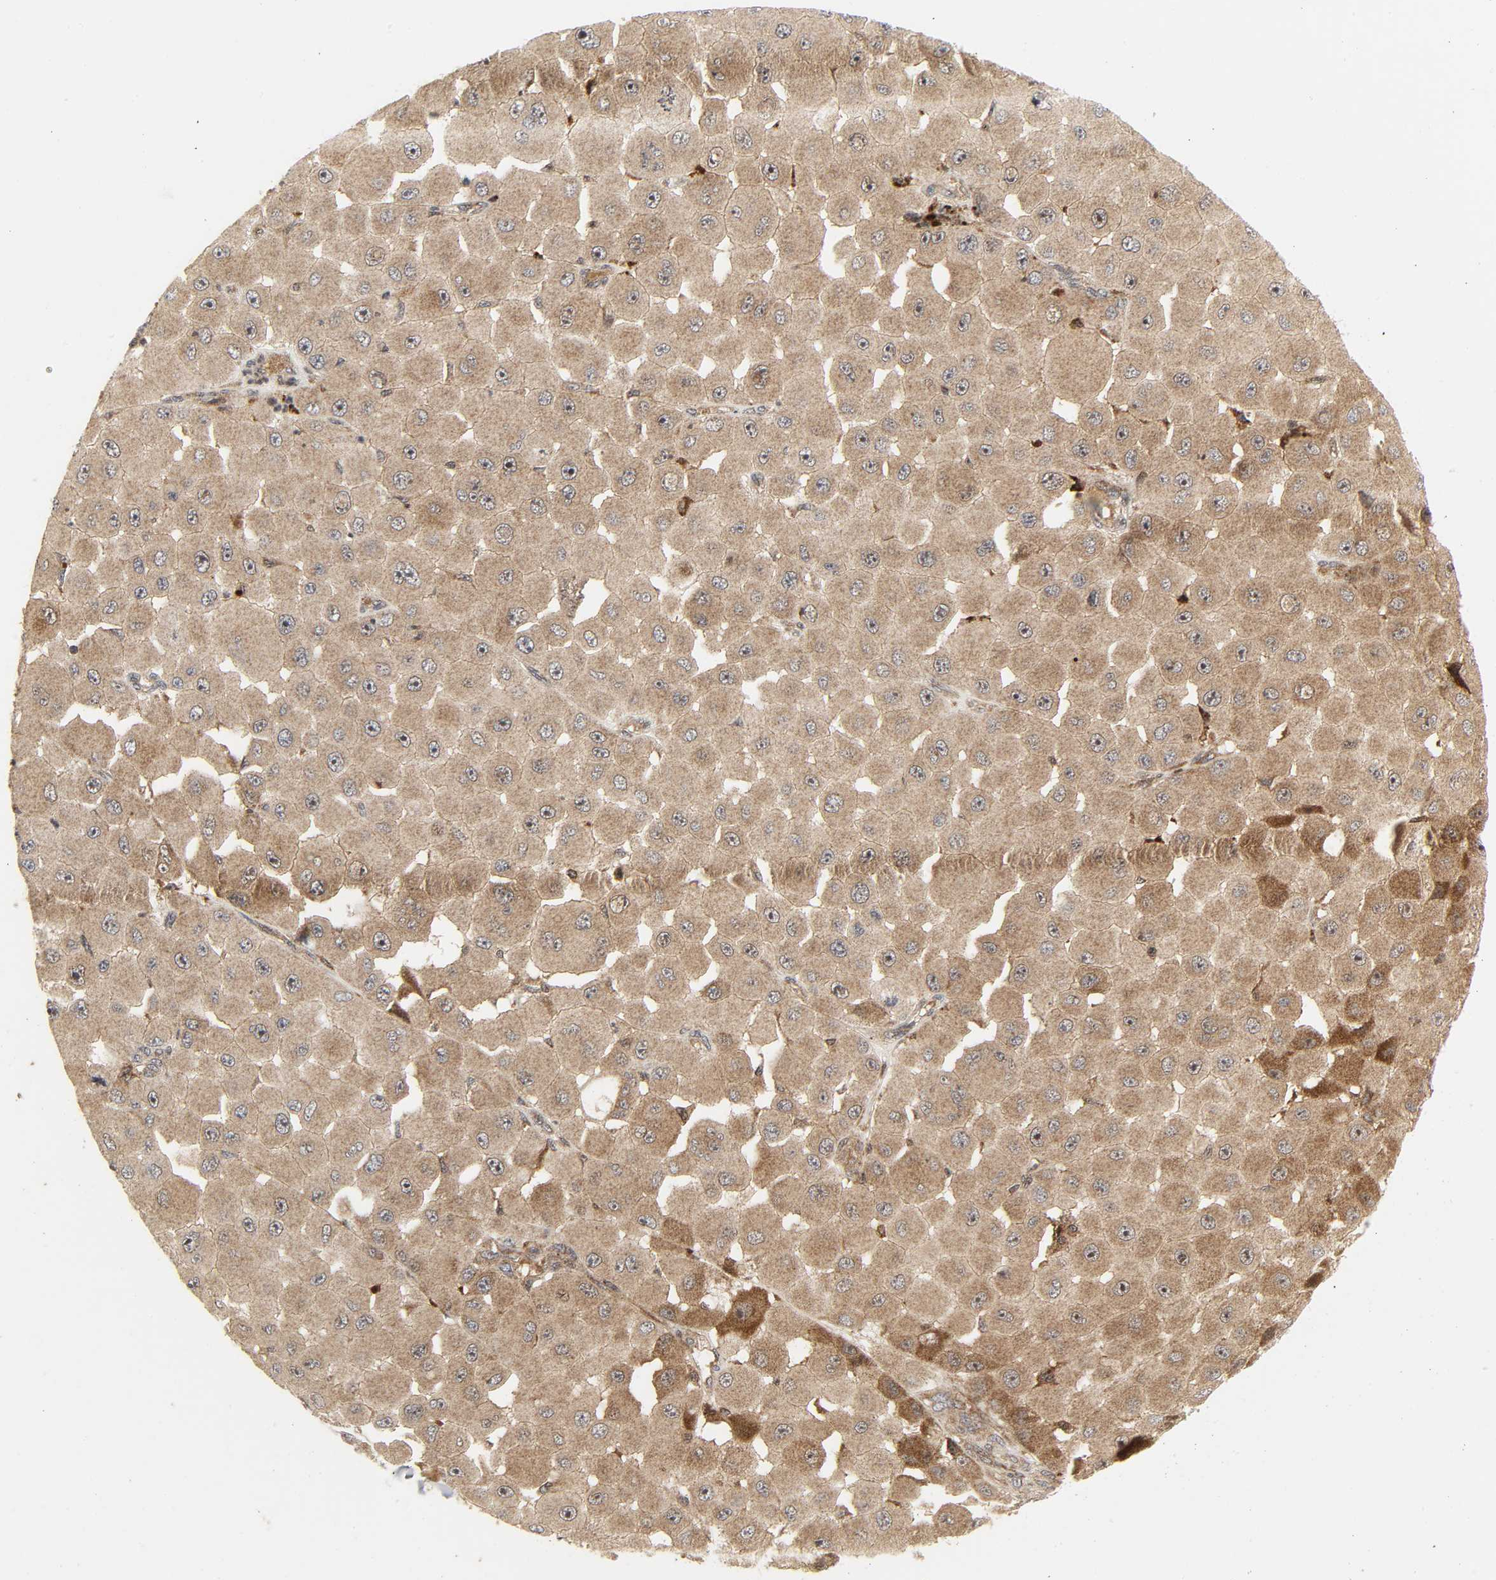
{"staining": {"intensity": "moderate", "quantity": ">75%", "location": "cytoplasmic/membranous"}, "tissue": "melanoma", "cell_type": "Tumor cells", "image_type": "cancer", "snomed": [{"axis": "morphology", "description": "Malignant melanoma, NOS"}, {"axis": "topography", "description": "Skin"}], "caption": "Protein staining by immunohistochemistry (IHC) demonstrates moderate cytoplasmic/membranous expression in approximately >75% of tumor cells in melanoma.", "gene": "CHUK", "patient": {"sex": "female", "age": 81}}